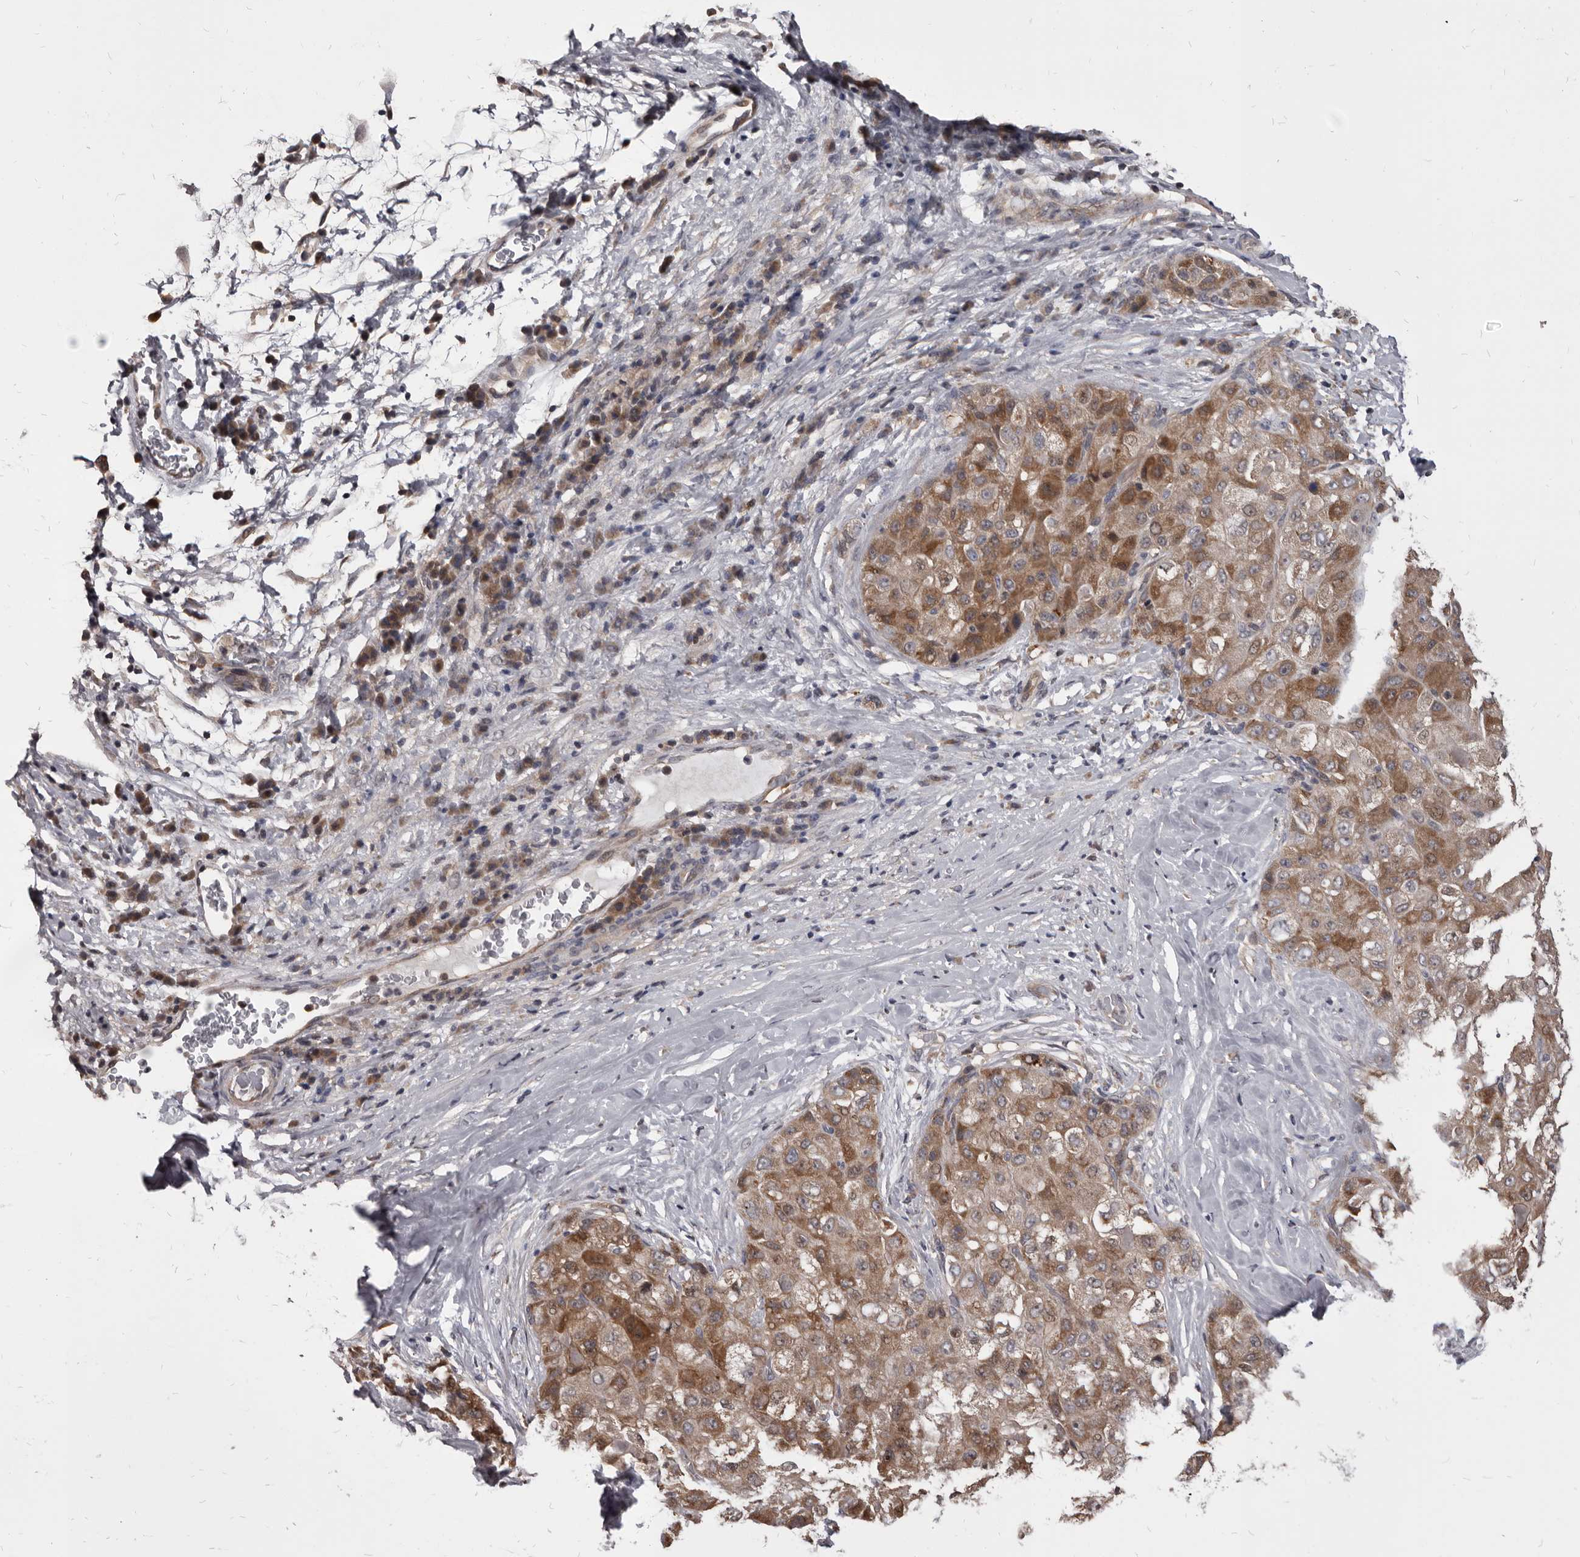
{"staining": {"intensity": "moderate", "quantity": ">75%", "location": "cytoplasmic/membranous"}, "tissue": "liver cancer", "cell_type": "Tumor cells", "image_type": "cancer", "snomed": [{"axis": "morphology", "description": "Carcinoma, Hepatocellular, NOS"}, {"axis": "topography", "description": "Liver"}], "caption": "The photomicrograph reveals a brown stain indicating the presence of a protein in the cytoplasmic/membranous of tumor cells in liver cancer.", "gene": "MAP3K14", "patient": {"sex": "male", "age": 80}}